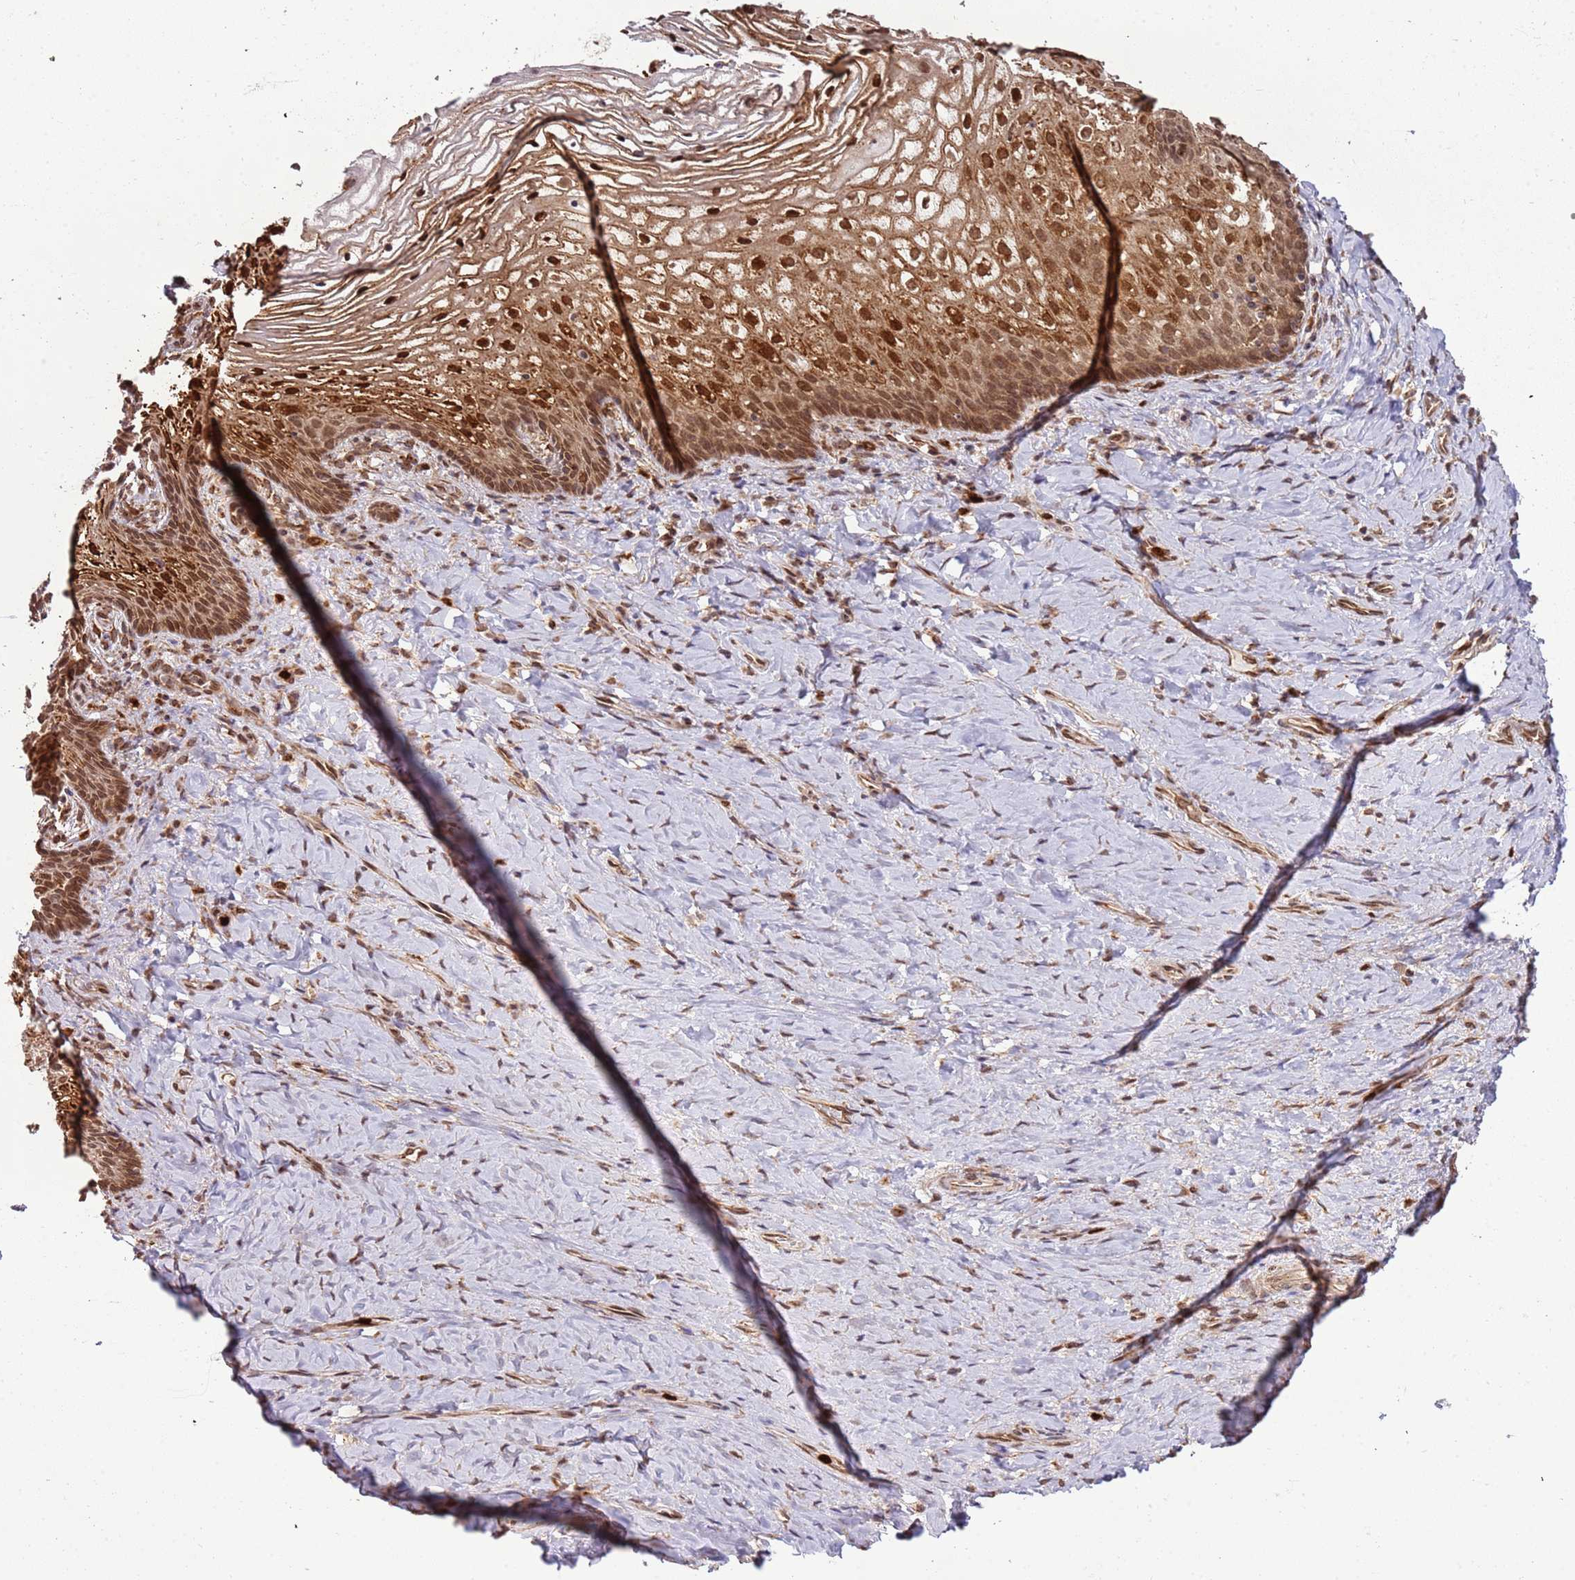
{"staining": {"intensity": "strong", "quantity": ">75%", "location": "cytoplasmic/membranous,nuclear"}, "tissue": "vagina", "cell_type": "Squamous epithelial cells", "image_type": "normal", "snomed": [{"axis": "morphology", "description": "Normal tissue, NOS"}, {"axis": "topography", "description": "Vagina"}], "caption": "Protein expression analysis of normal human vagina reveals strong cytoplasmic/membranous,nuclear positivity in approximately >75% of squamous epithelial cells. The protein of interest is stained brown, and the nuclei are stained in blue (DAB IHC with brightfield microscopy, high magnification).", "gene": "CEP170", "patient": {"sex": "female", "age": 60}}